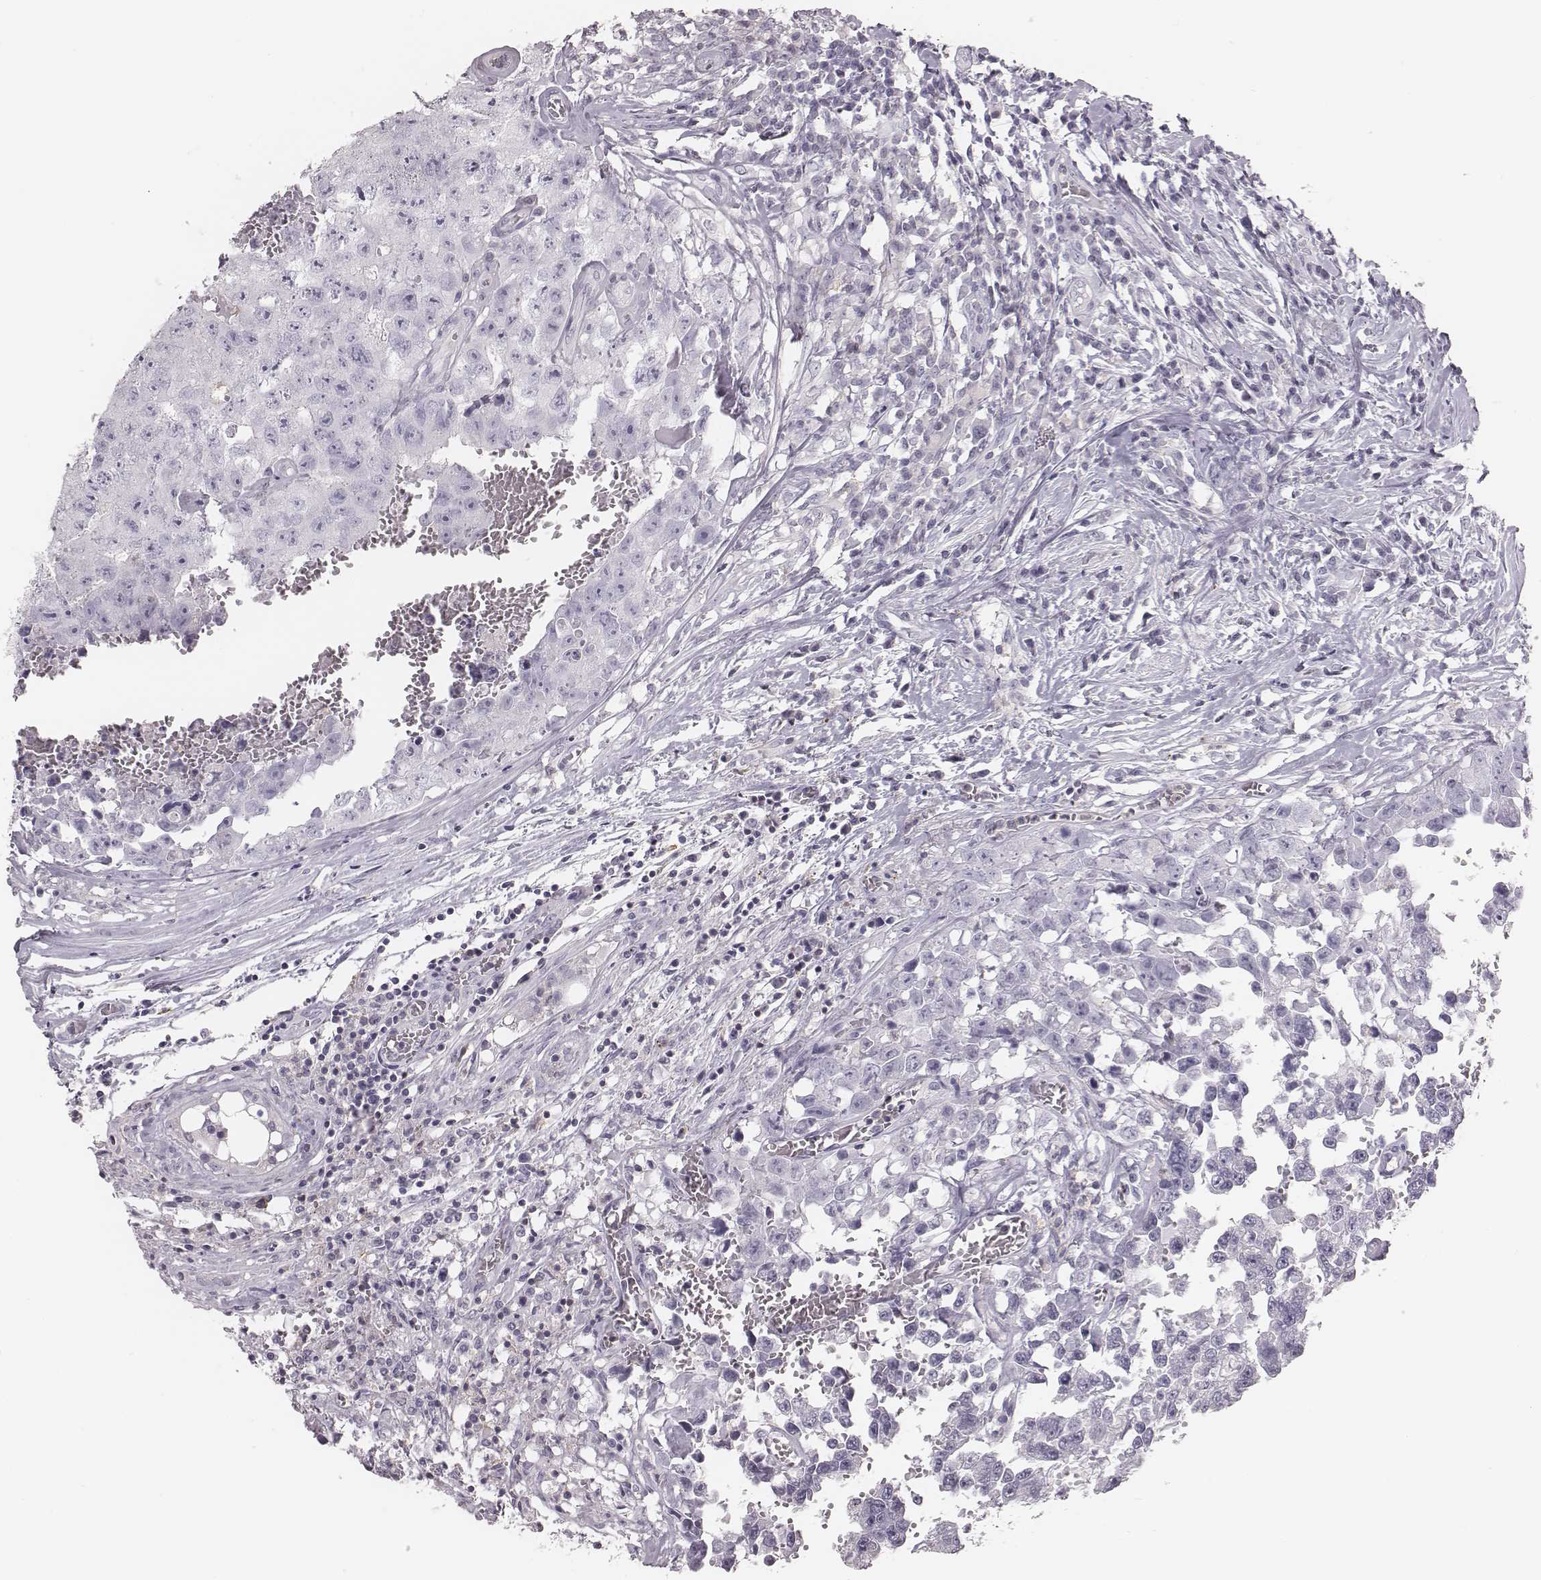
{"staining": {"intensity": "negative", "quantity": "none", "location": "none"}, "tissue": "testis cancer", "cell_type": "Tumor cells", "image_type": "cancer", "snomed": [{"axis": "morphology", "description": "Carcinoma, Embryonal, NOS"}, {"axis": "topography", "description": "Testis"}], "caption": "A photomicrograph of human embryonal carcinoma (testis) is negative for staining in tumor cells. (IHC, brightfield microscopy, high magnification).", "gene": "ZNF365", "patient": {"sex": "male", "age": 36}}